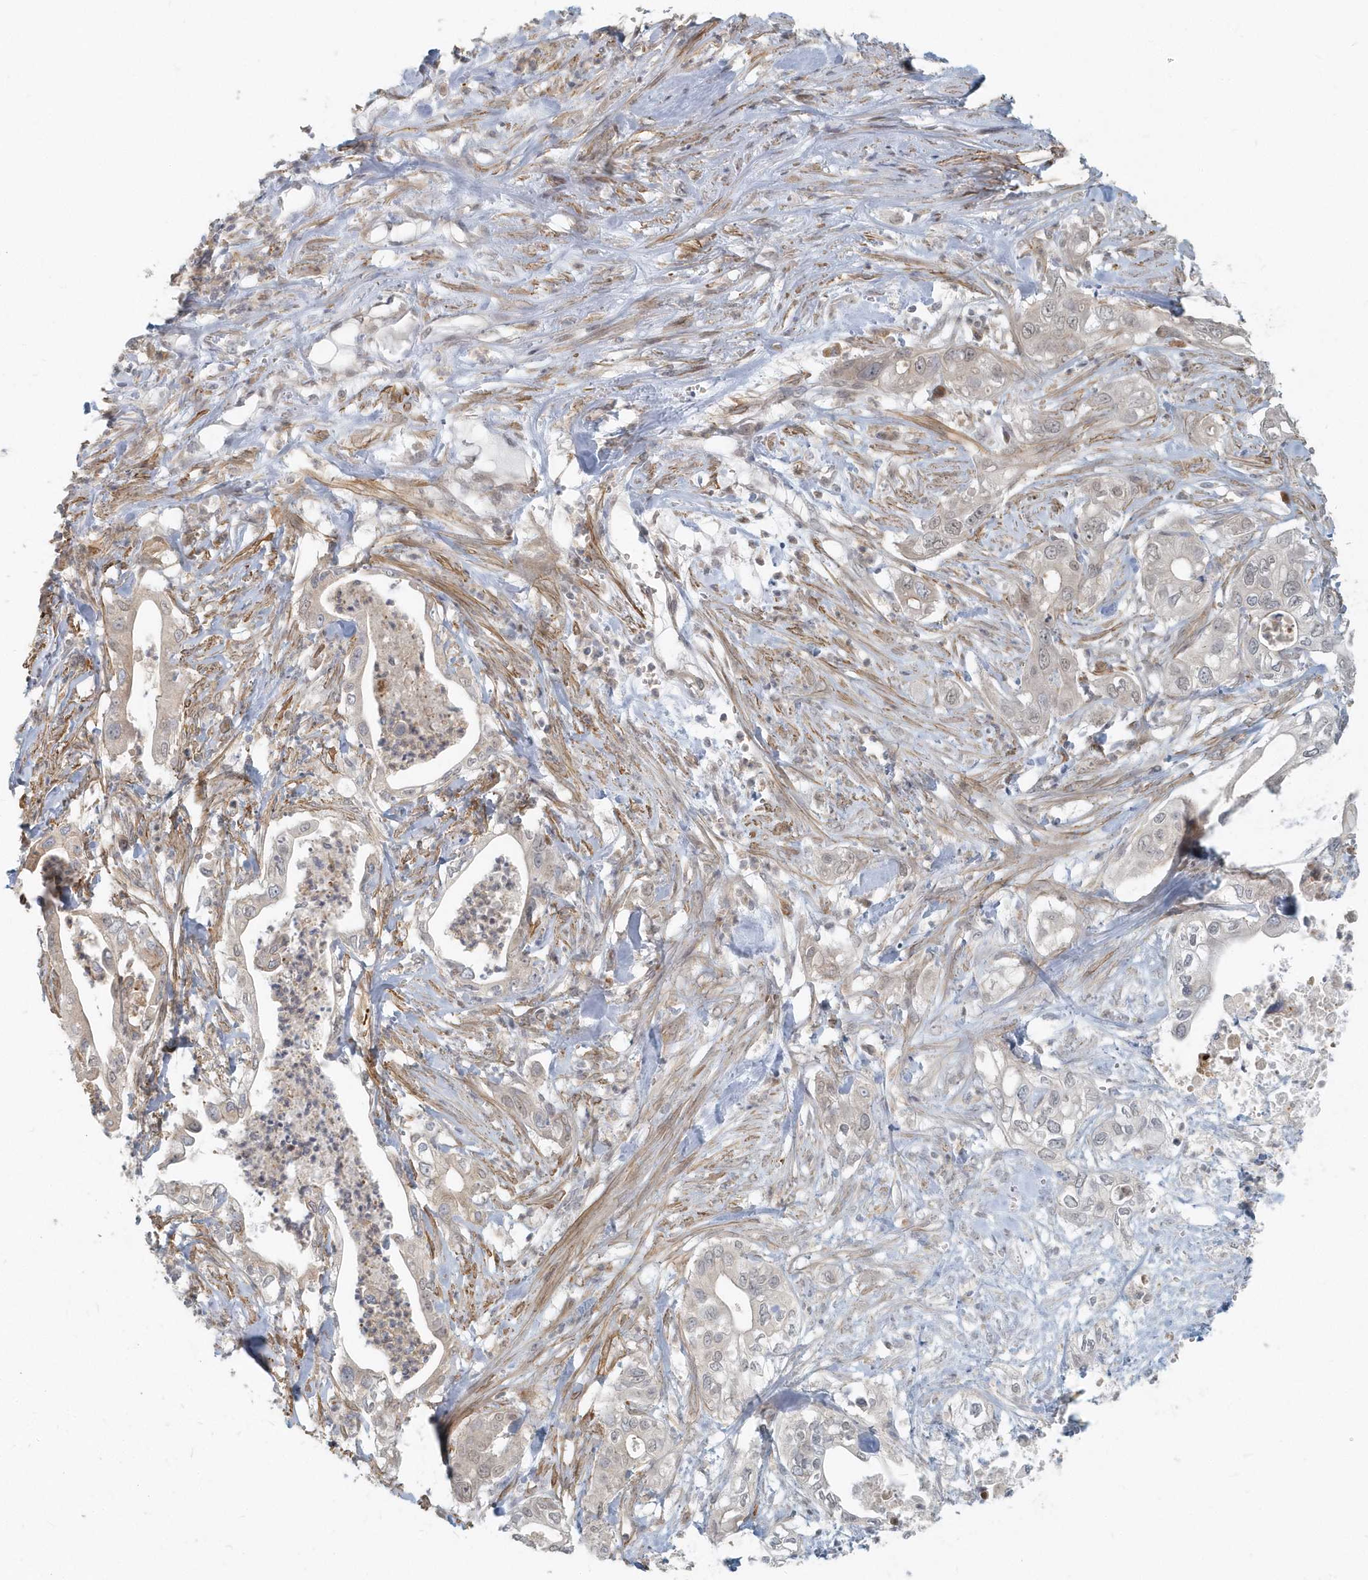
{"staining": {"intensity": "weak", "quantity": "<25%", "location": "nuclear"}, "tissue": "pancreatic cancer", "cell_type": "Tumor cells", "image_type": "cancer", "snomed": [{"axis": "morphology", "description": "Adenocarcinoma, NOS"}, {"axis": "topography", "description": "Pancreas"}], "caption": "Pancreatic cancer (adenocarcinoma) stained for a protein using immunohistochemistry (IHC) displays no staining tumor cells.", "gene": "NAPB", "patient": {"sex": "female", "age": 78}}